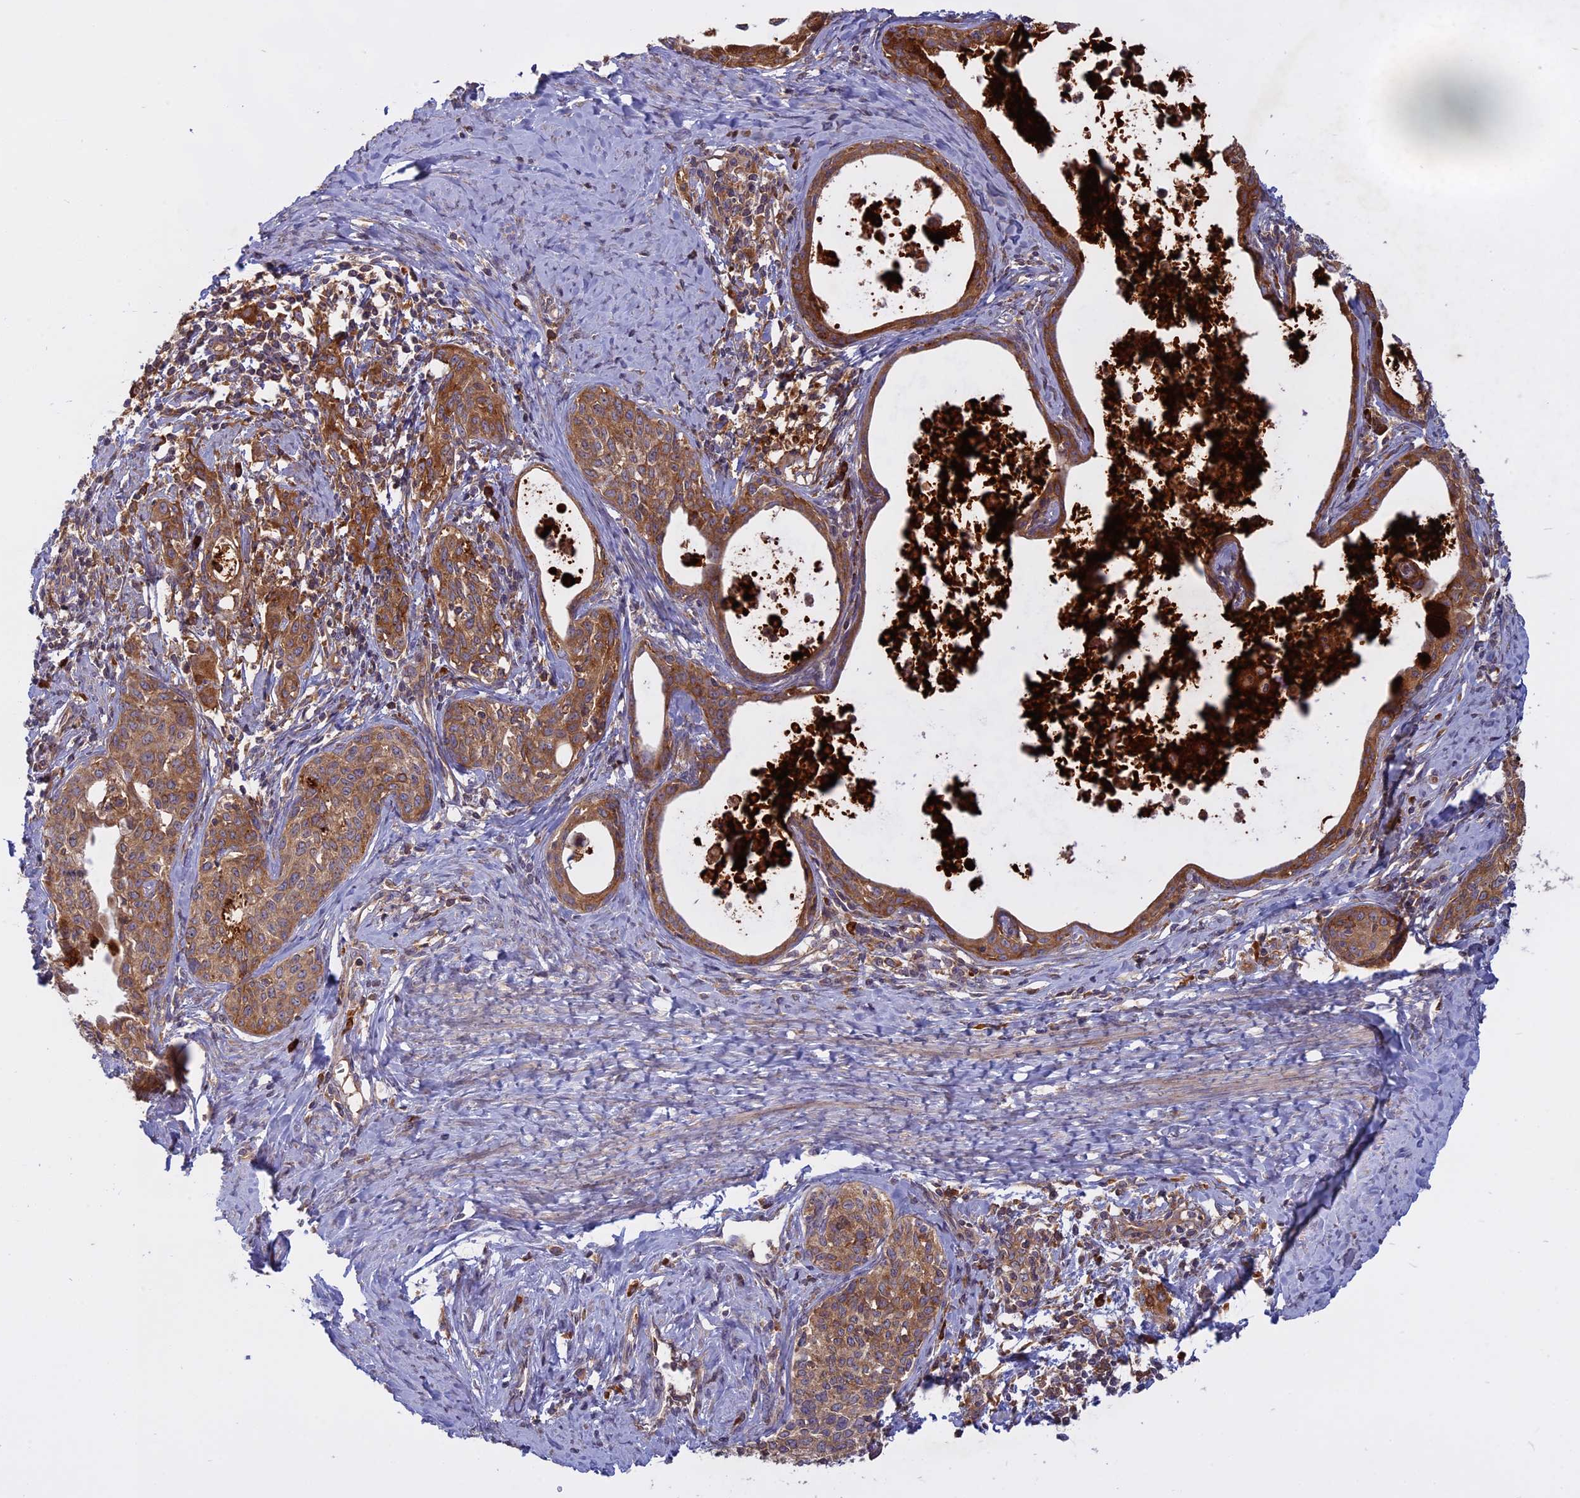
{"staining": {"intensity": "moderate", "quantity": ">75%", "location": "cytoplasmic/membranous"}, "tissue": "cervical cancer", "cell_type": "Tumor cells", "image_type": "cancer", "snomed": [{"axis": "morphology", "description": "Squamous cell carcinoma, NOS"}, {"axis": "topography", "description": "Cervix"}], "caption": "There is medium levels of moderate cytoplasmic/membranous positivity in tumor cells of cervical cancer, as demonstrated by immunohistochemical staining (brown color).", "gene": "TMEM208", "patient": {"sex": "female", "age": 52}}